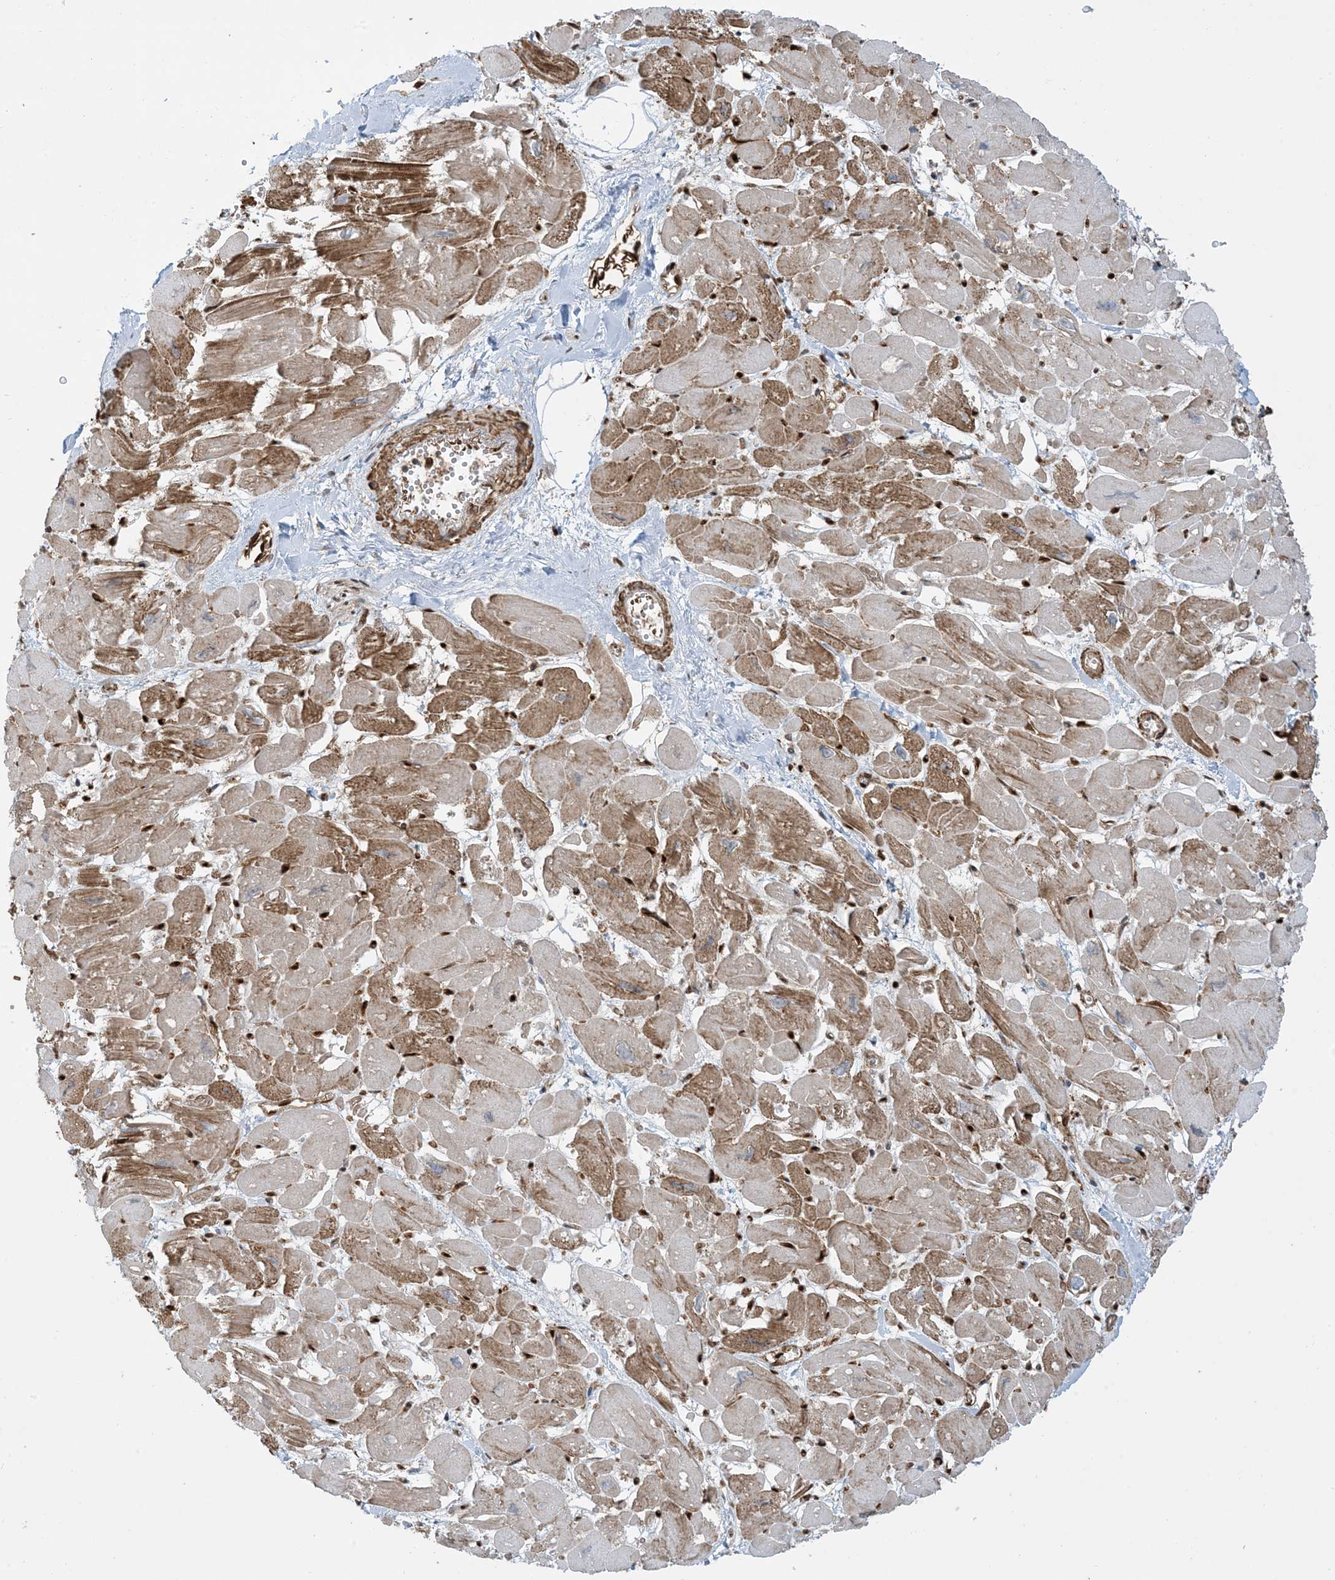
{"staining": {"intensity": "moderate", "quantity": ">75%", "location": "cytoplasmic/membranous"}, "tissue": "heart muscle", "cell_type": "Cardiomyocytes", "image_type": "normal", "snomed": [{"axis": "morphology", "description": "Normal tissue, NOS"}, {"axis": "topography", "description": "Heart"}], "caption": "Heart muscle stained for a protein demonstrates moderate cytoplasmic/membranous positivity in cardiomyocytes. (brown staining indicates protein expression, while blue staining denotes nuclei).", "gene": "PPM1F", "patient": {"sex": "male", "age": 54}}